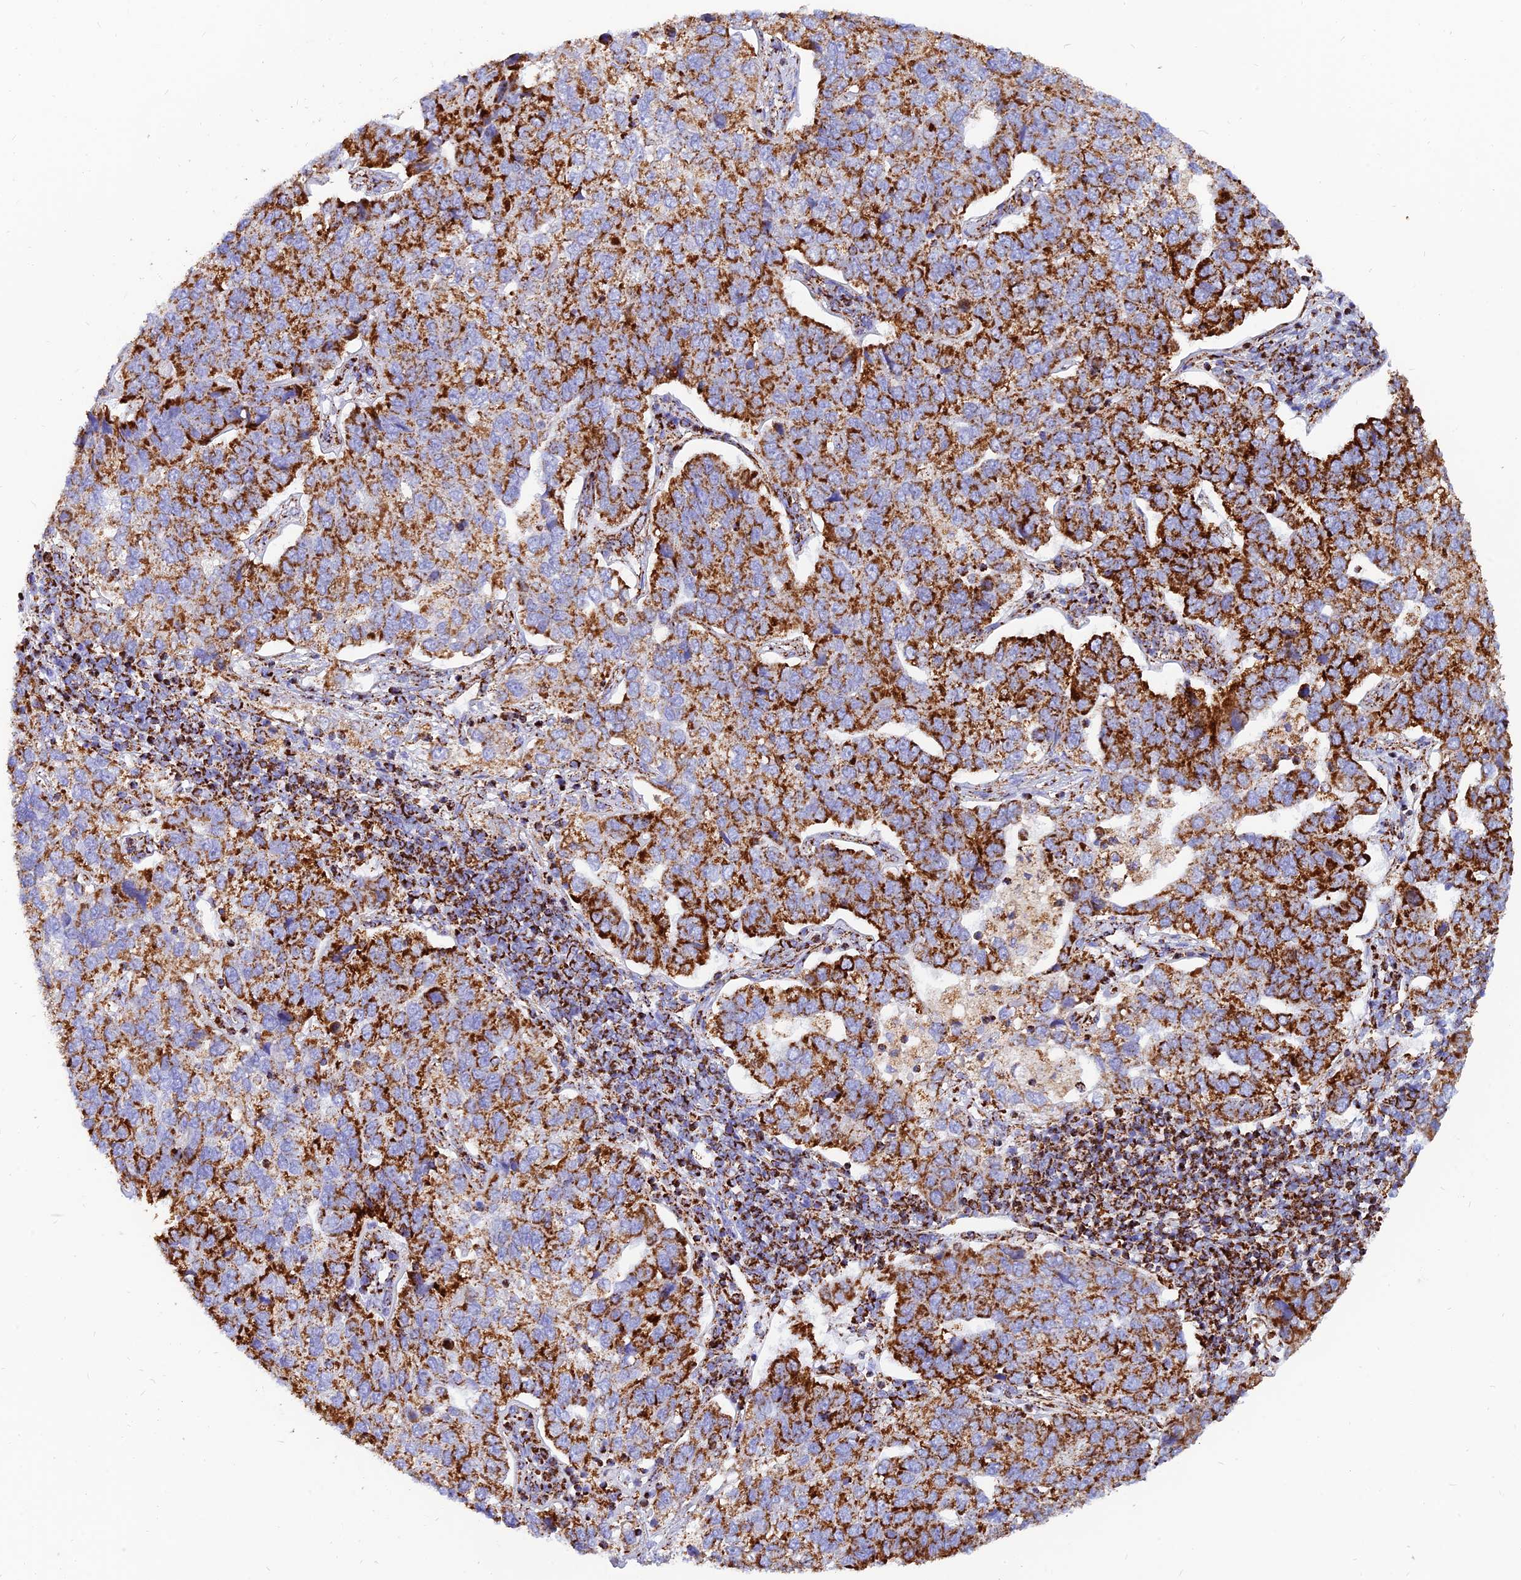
{"staining": {"intensity": "strong", "quantity": ">75%", "location": "cytoplasmic/membranous"}, "tissue": "pancreatic cancer", "cell_type": "Tumor cells", "image_type": "cancer", "snomed": [{"axis": "morphology", "description": "Adenocarcinoma, NOS"}, {"axis": "topography", "description": "Pancreas"}], "caption": "Protein expression analysis of pancreatic cancer exhibits strong cytoplasmic/membranous expression in about >75% of tumor cells.", "gene": "NDUFB6", "patient": {"sex": "female", "age": 61}}